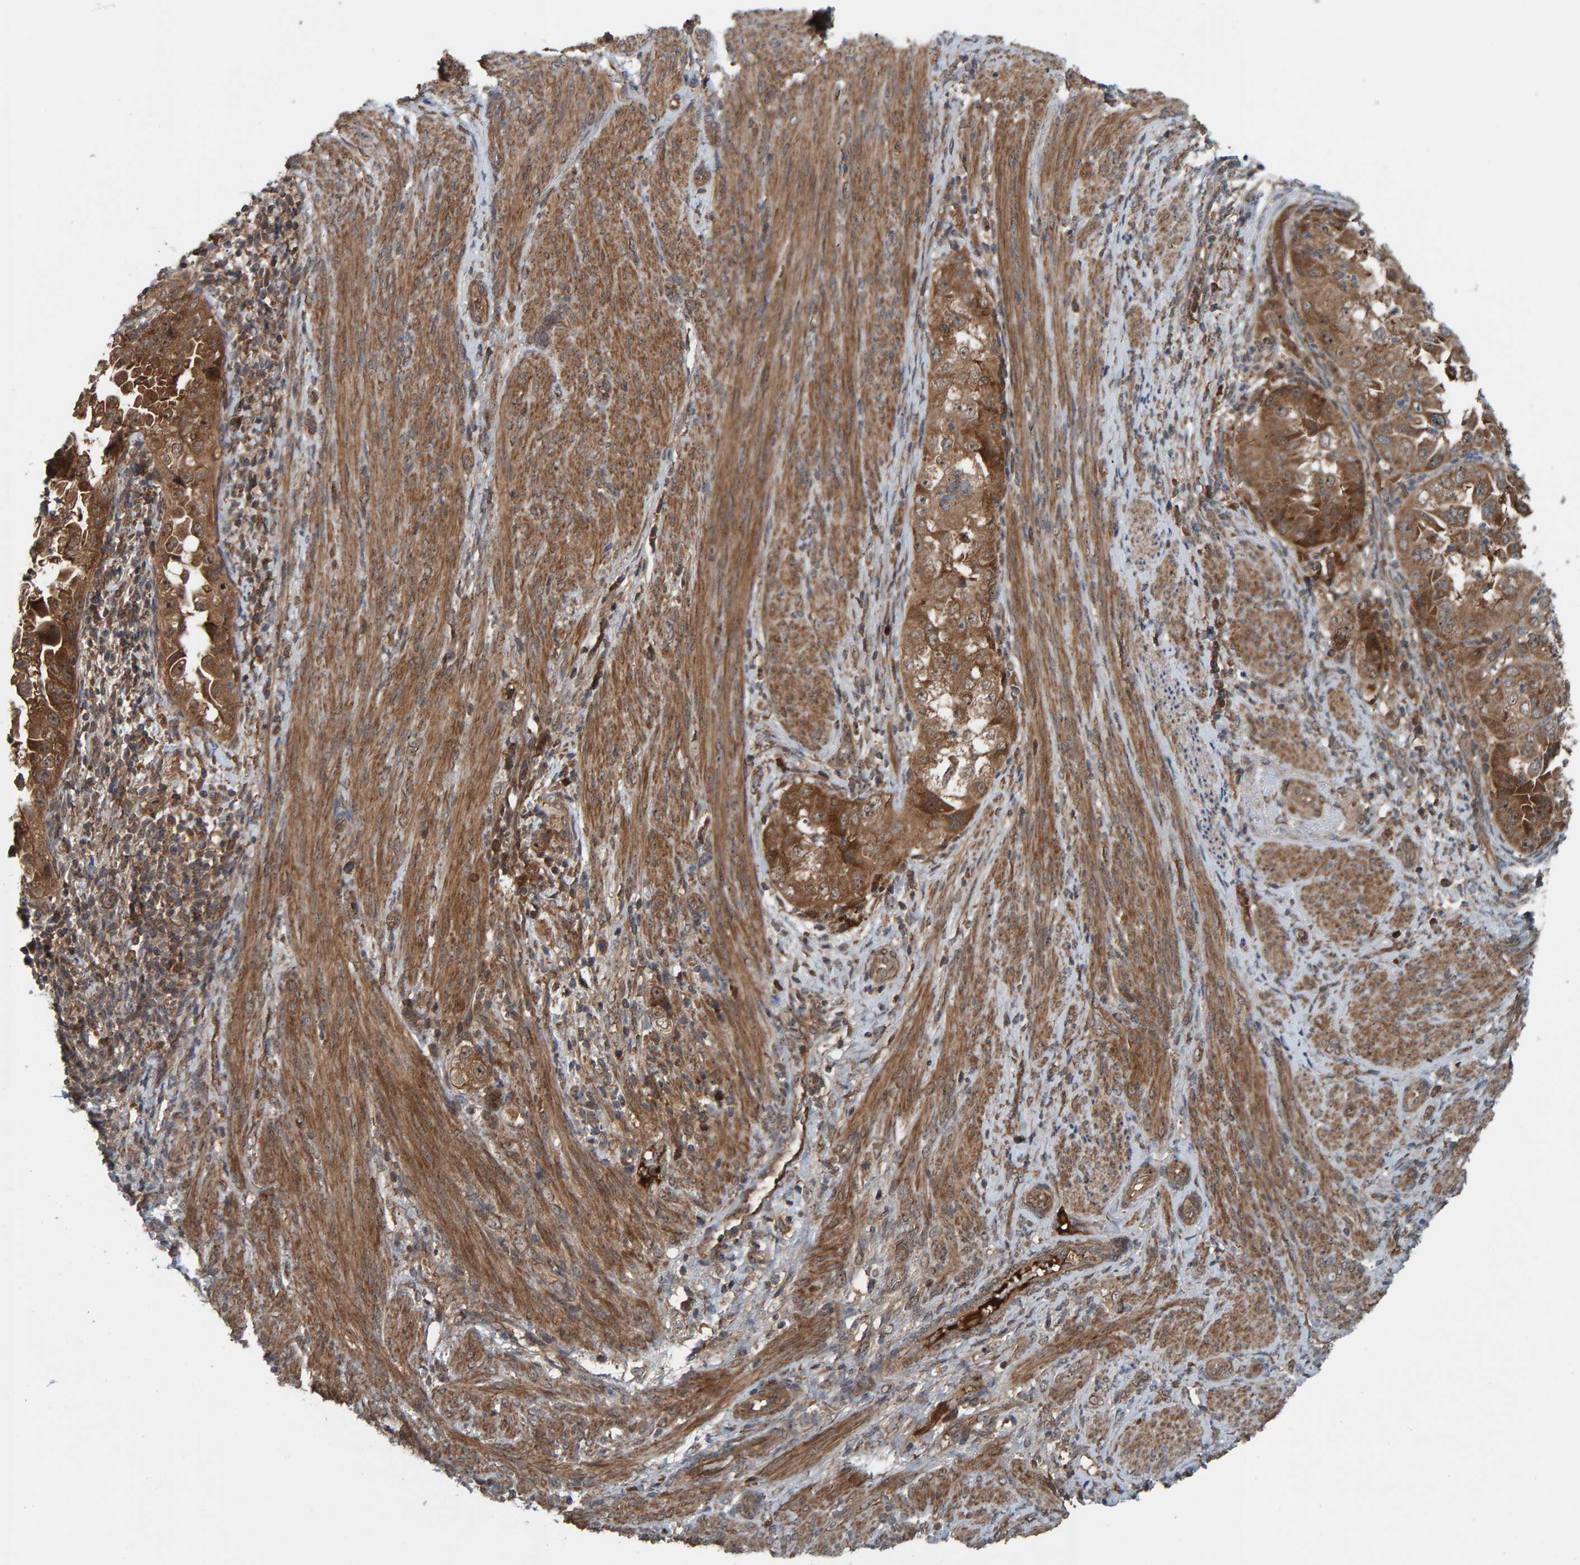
{"staining": {"intensity": "moderate", "quantity": ">75%", "location": "cytoplasmic/membranous"}, "tissue": "endometrial cancer", "cell_type": "Tumor cells", "image_type": "cancer", "snomed": [{"axis": "morphology", "description": "Adenocarcinoma, NOS"}, {"axis": "topography", "description": "Endometrium"}], "caption": "Moderate cytoplasmic/membranous staining is identified in approximately >75% of tumor cells in endometrial cancer (adenocarcinoma).", "gene": "CUEDC1", "patient": {"sex": "female", "age": 85}}